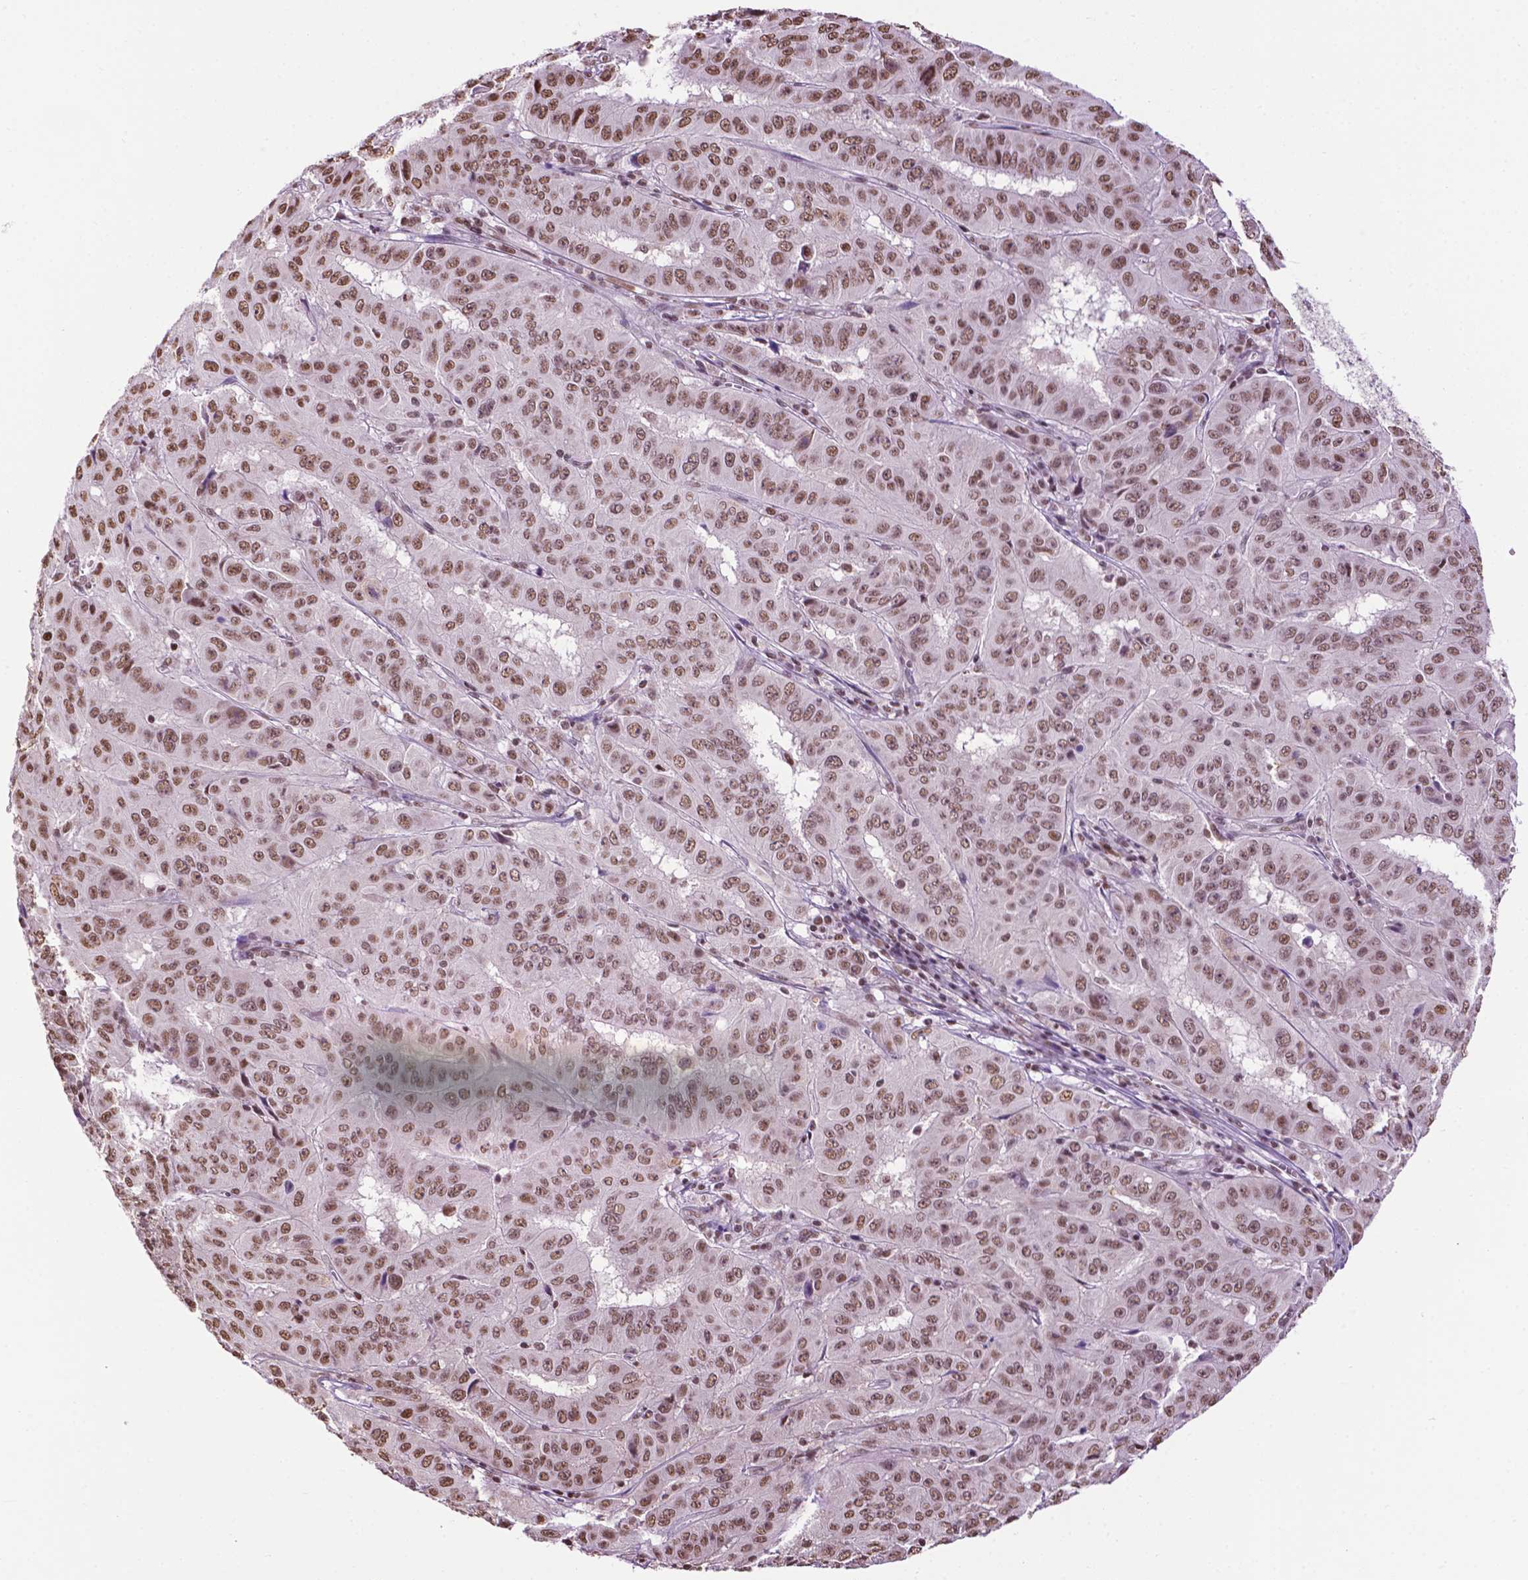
{"staining": {"intensity": "moderate", "quantity": ">75%", "location": "cytoplasmic/membranous,nuclear"}, "tissue": "pancreatic cancer", "cell_type": "Tumor cells", "image_type": "cancer", "snomed": [{"axis": "morphology", "description": "Adenocarcinoma, NOS"}, {"axis": "topography", "description": "Pancreas"}], "caption": "Pancreatic cancer stained for a protein (brown) exhibits moderate cytoplasmic/membranous and nuclear positive expression in approximately >75% of tumor cells.", "gene": "COL23A1", "patient": {"sex": "male", "age": 63}}